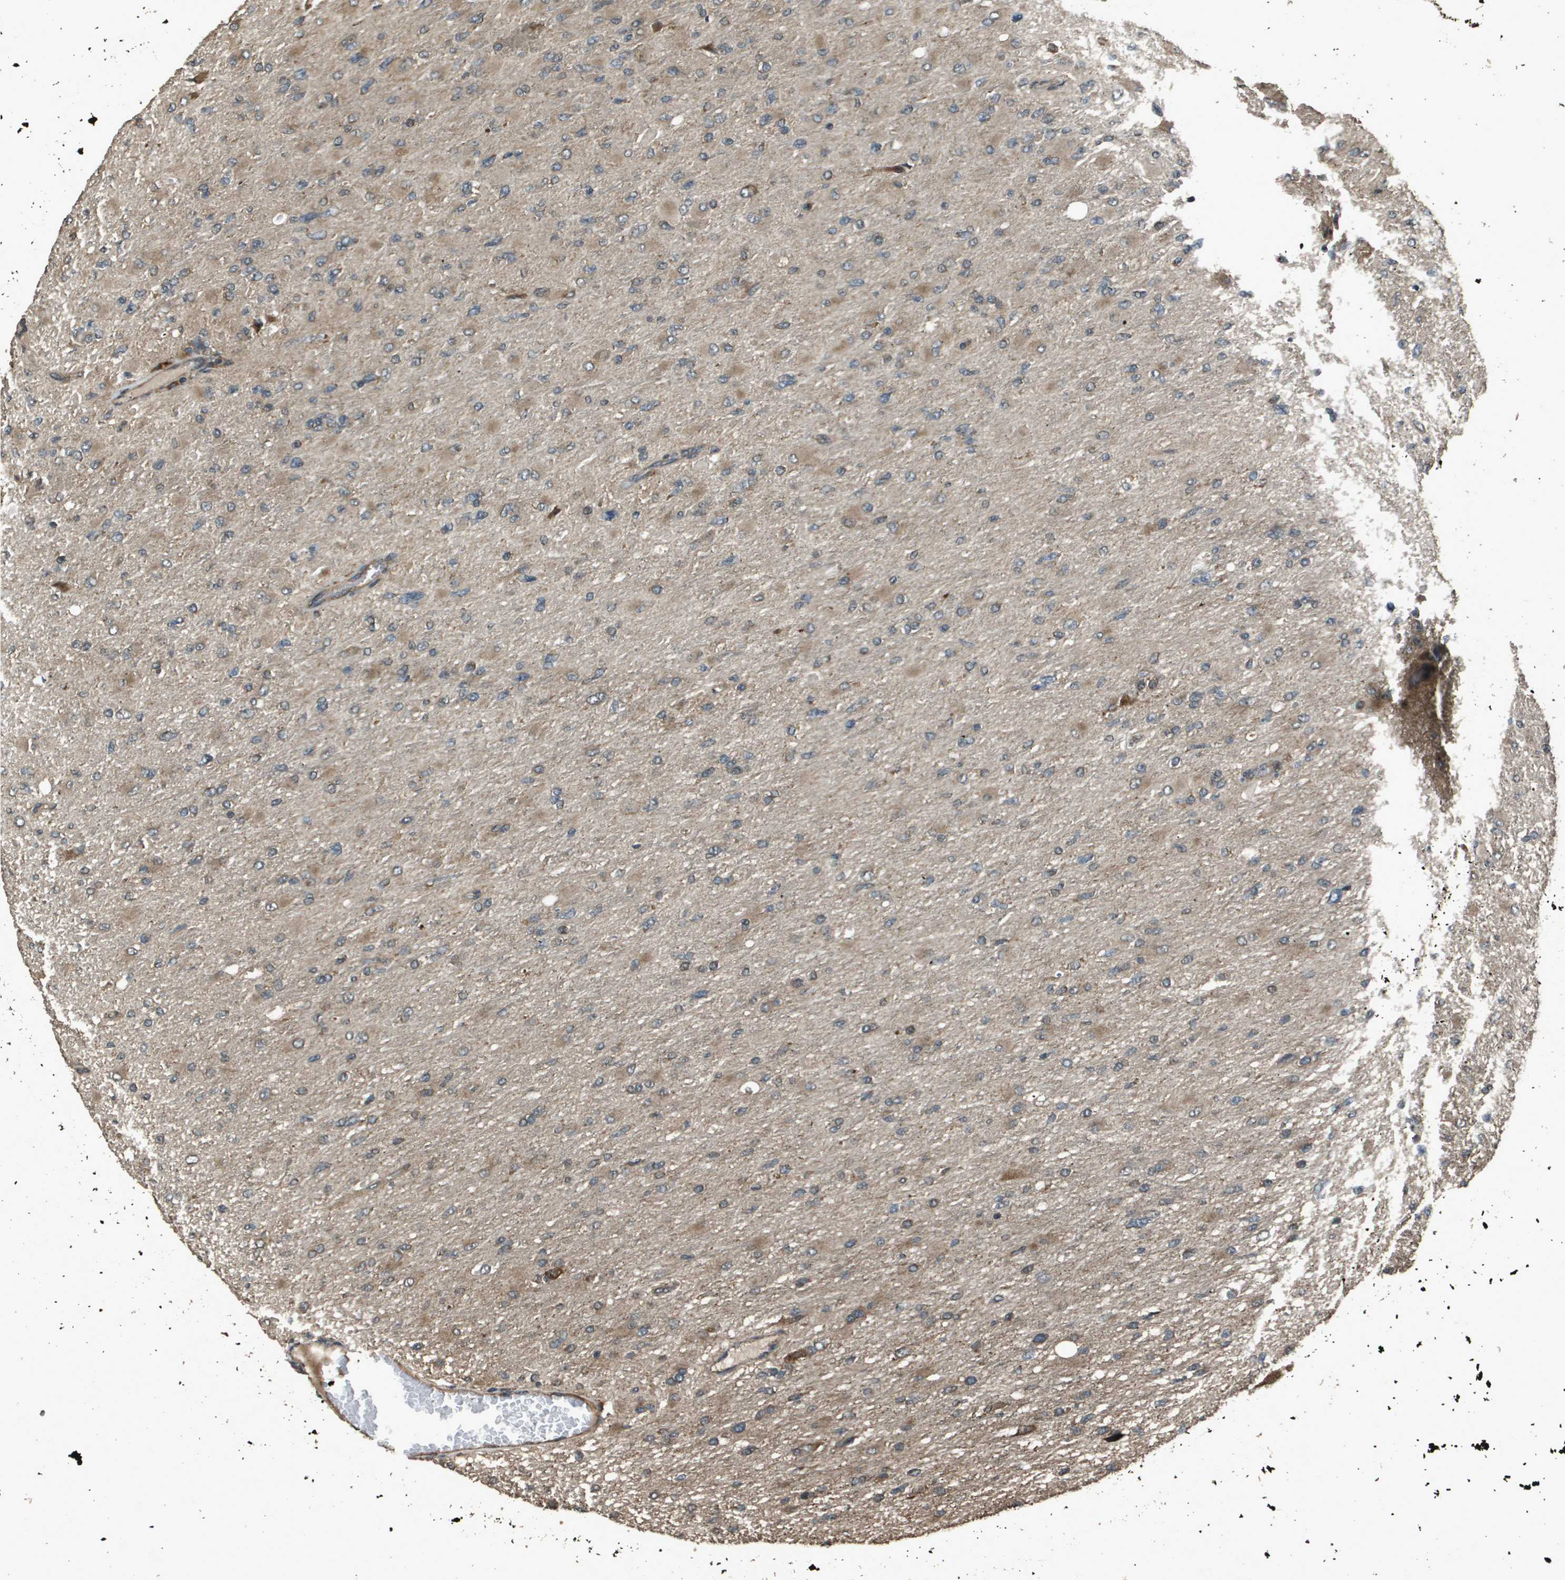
{"staining": {"intensity": "weak", "quantity": ">75%", "location": "cytoplasmic/membranous"}, "tissue": "glioma", "cell_type": "Tumor cells", "image_type": "cancer", "snomed": [{"axis": "morphology", "description": "Glioma, malignant, High grade"}, {"axis": "topography", "description": "Cerebral cortex"}], "caption": "IHC histopathology image of neoplastic tissue: human glioma stained using immunohistochemistry (IHC) exhibits low levels of weak protein expression localized specifically in the cytoplasmic/membranous of tumor cells, appearing as a cytoplasmic/membranous brown color.", "gene": "FIG4", "patient": {"sex": "female", "age": 36}}